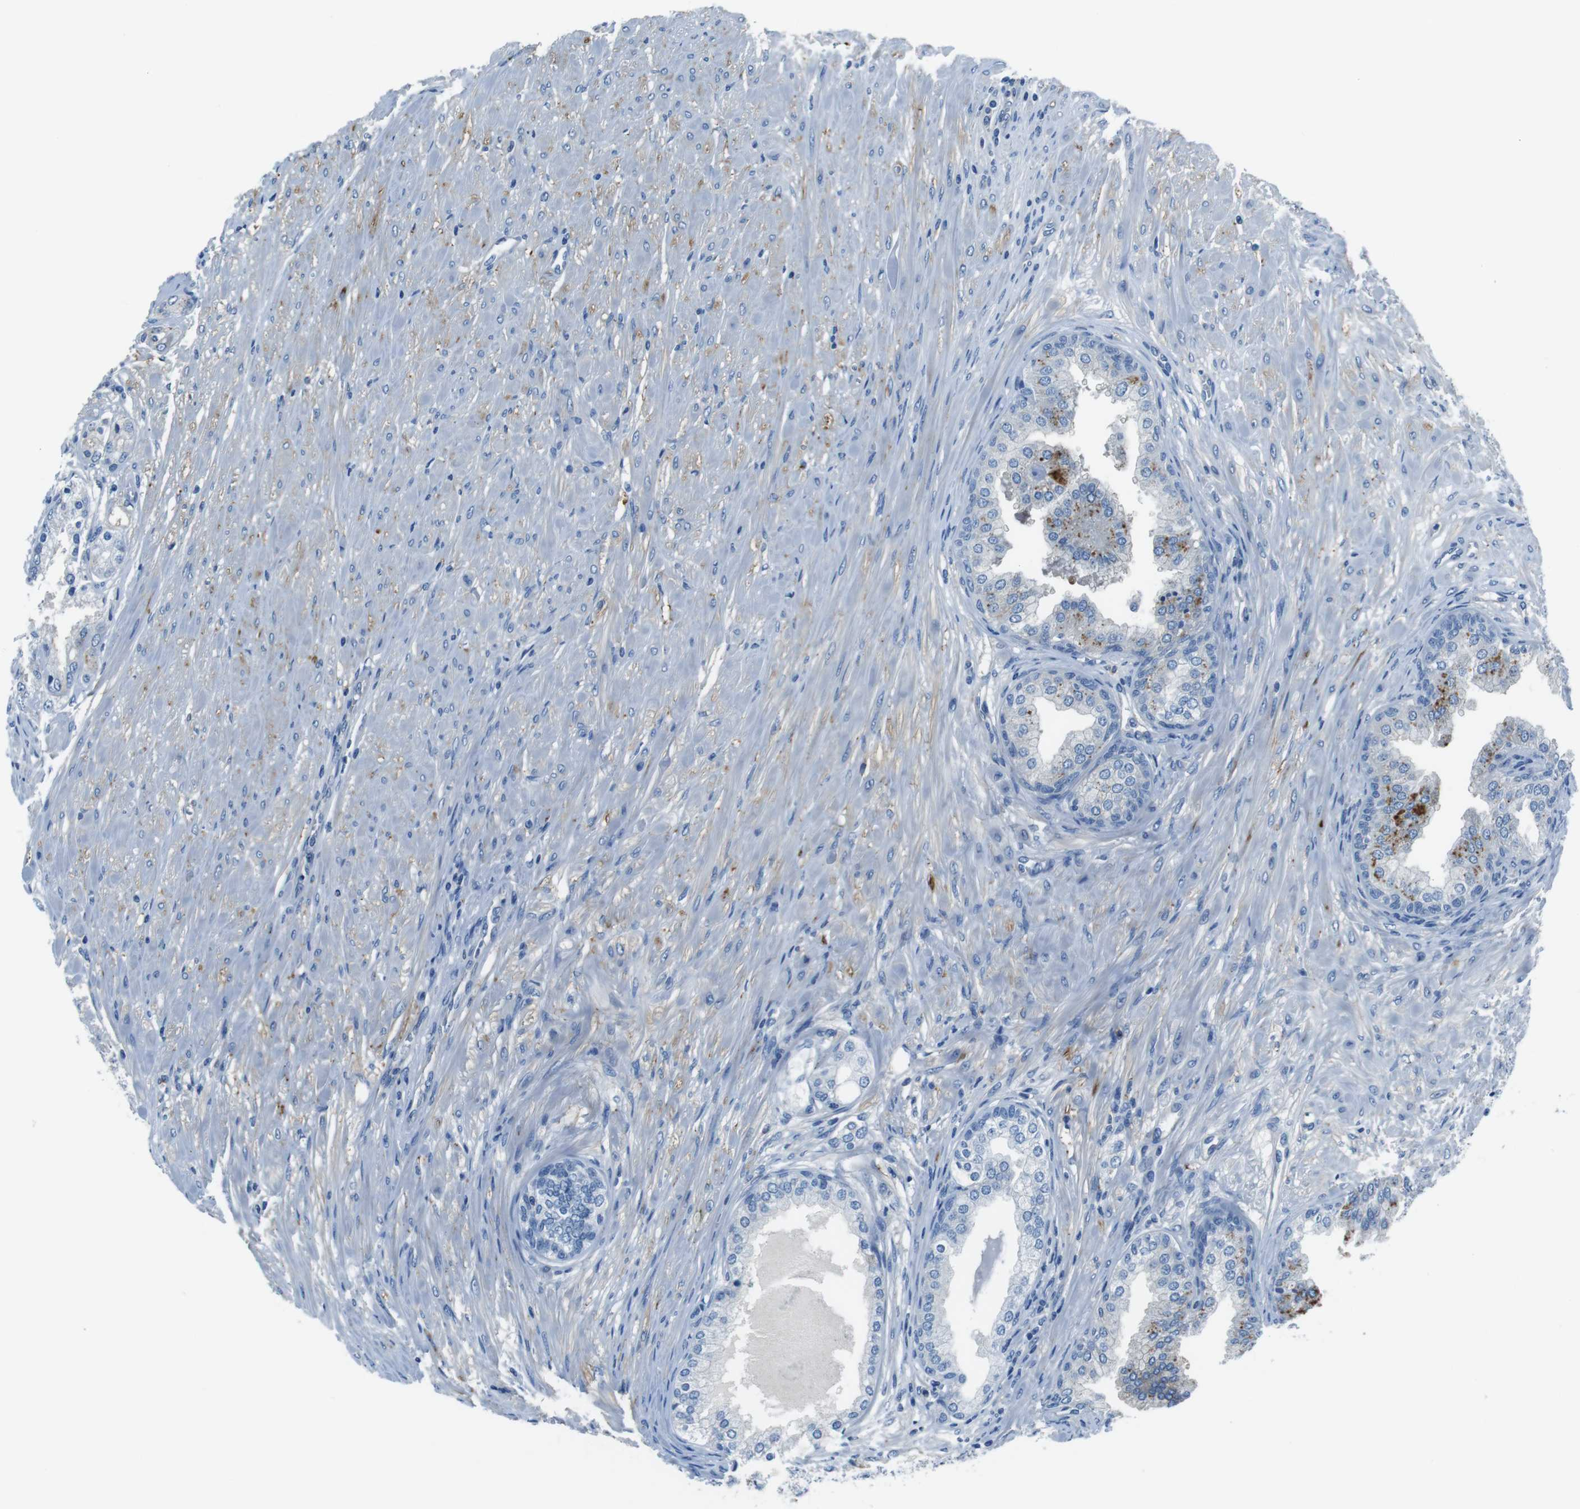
{"staining": {"intensity": "negative", "quantity": "none", "location": "none"}, "tissue": "prostate cancer", "cell_type": "Tumor cells", "image_type": "cancer", "snomed": [{"axis": "morphology", "description": "Adenocarcinoma, High grade"}, {"axis": "topography", "description": "Prostate"}], "caption": "Immunohistochemistry micrograph of prostate high-grade adenocarcinoma stained for a protein (brown), which reveals no positivity in tumor cells.", "gene": "TULP3", "patient": {"sex": "male", "age": 59}}